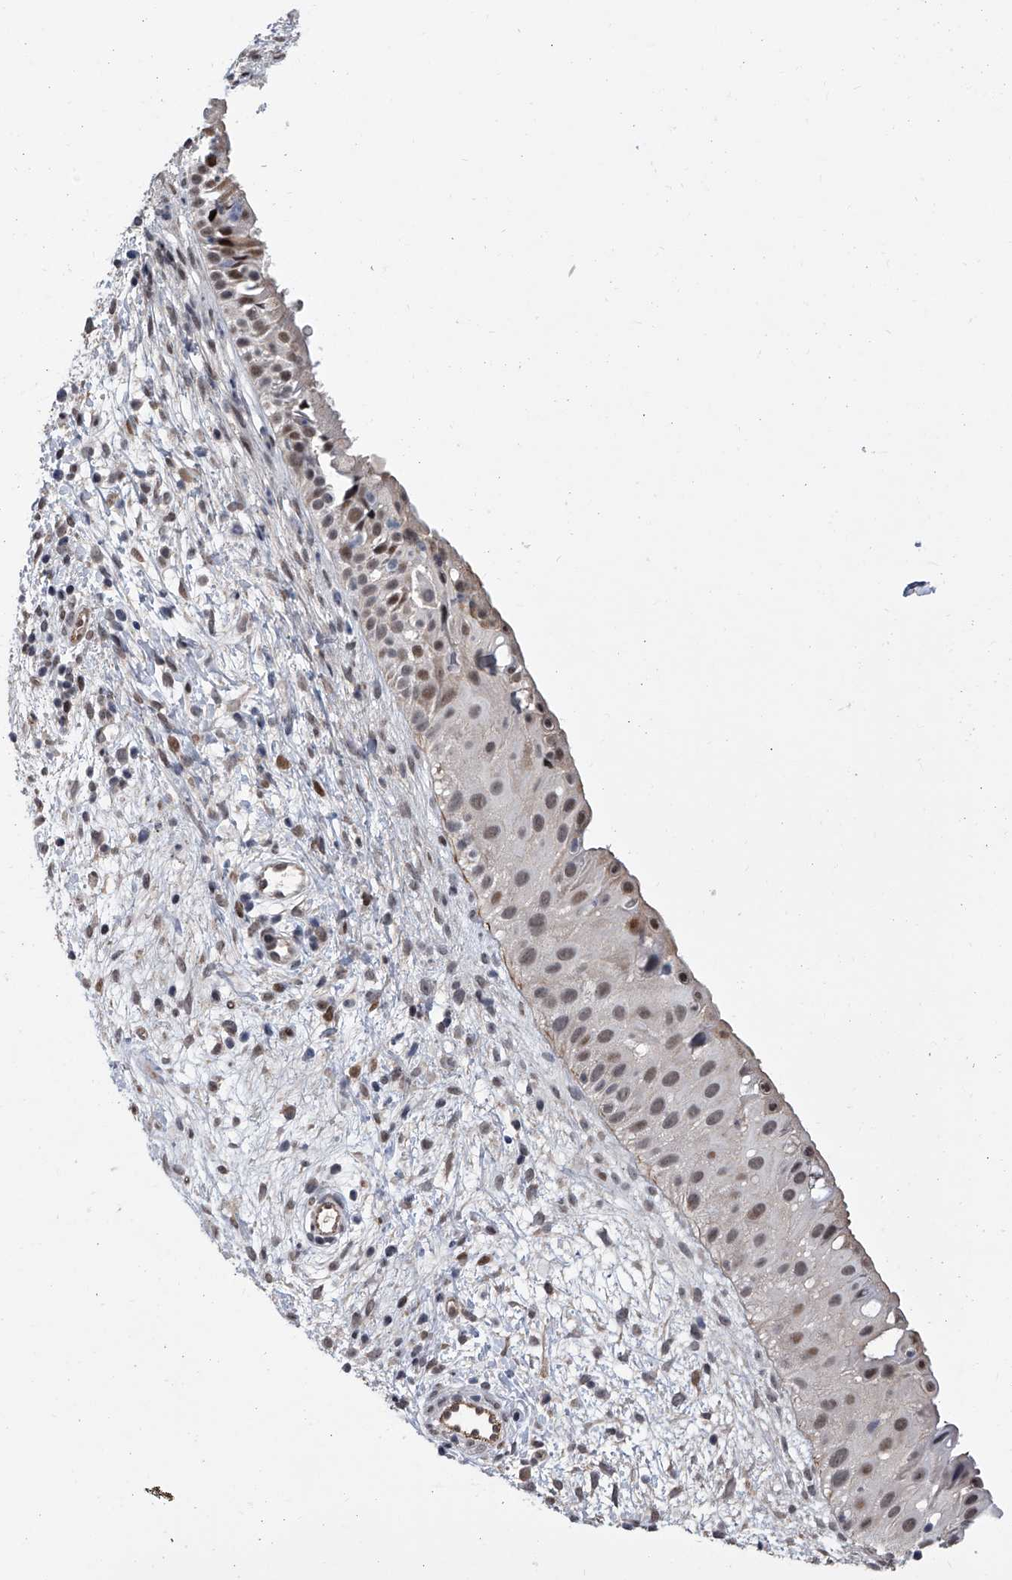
{"staining": {"intensity": "moderate", "quantity": ">75%", "location": "cytoplasmic/membranous,nuclear"}, "tissue": "nasopharynx", "cell_type": "Respiratory epithelial cells", "image_type": "normal", "snomed": [{"axis": "morphology", "description": "Normal tissue, NOS"}, {"axis": "topography", "description": "Nasopharynx"}], "caption": "A high-resolution image shows immunohistochemistry (IHC) staining of normal nasopharynx, which demonstrates moderate cytoplasmic/membranous,nuclear expression in approximately >75% of respiratory epithelial cells.", "gene": "ZNF426", "patient": {"sex": "male", "age": 22}}